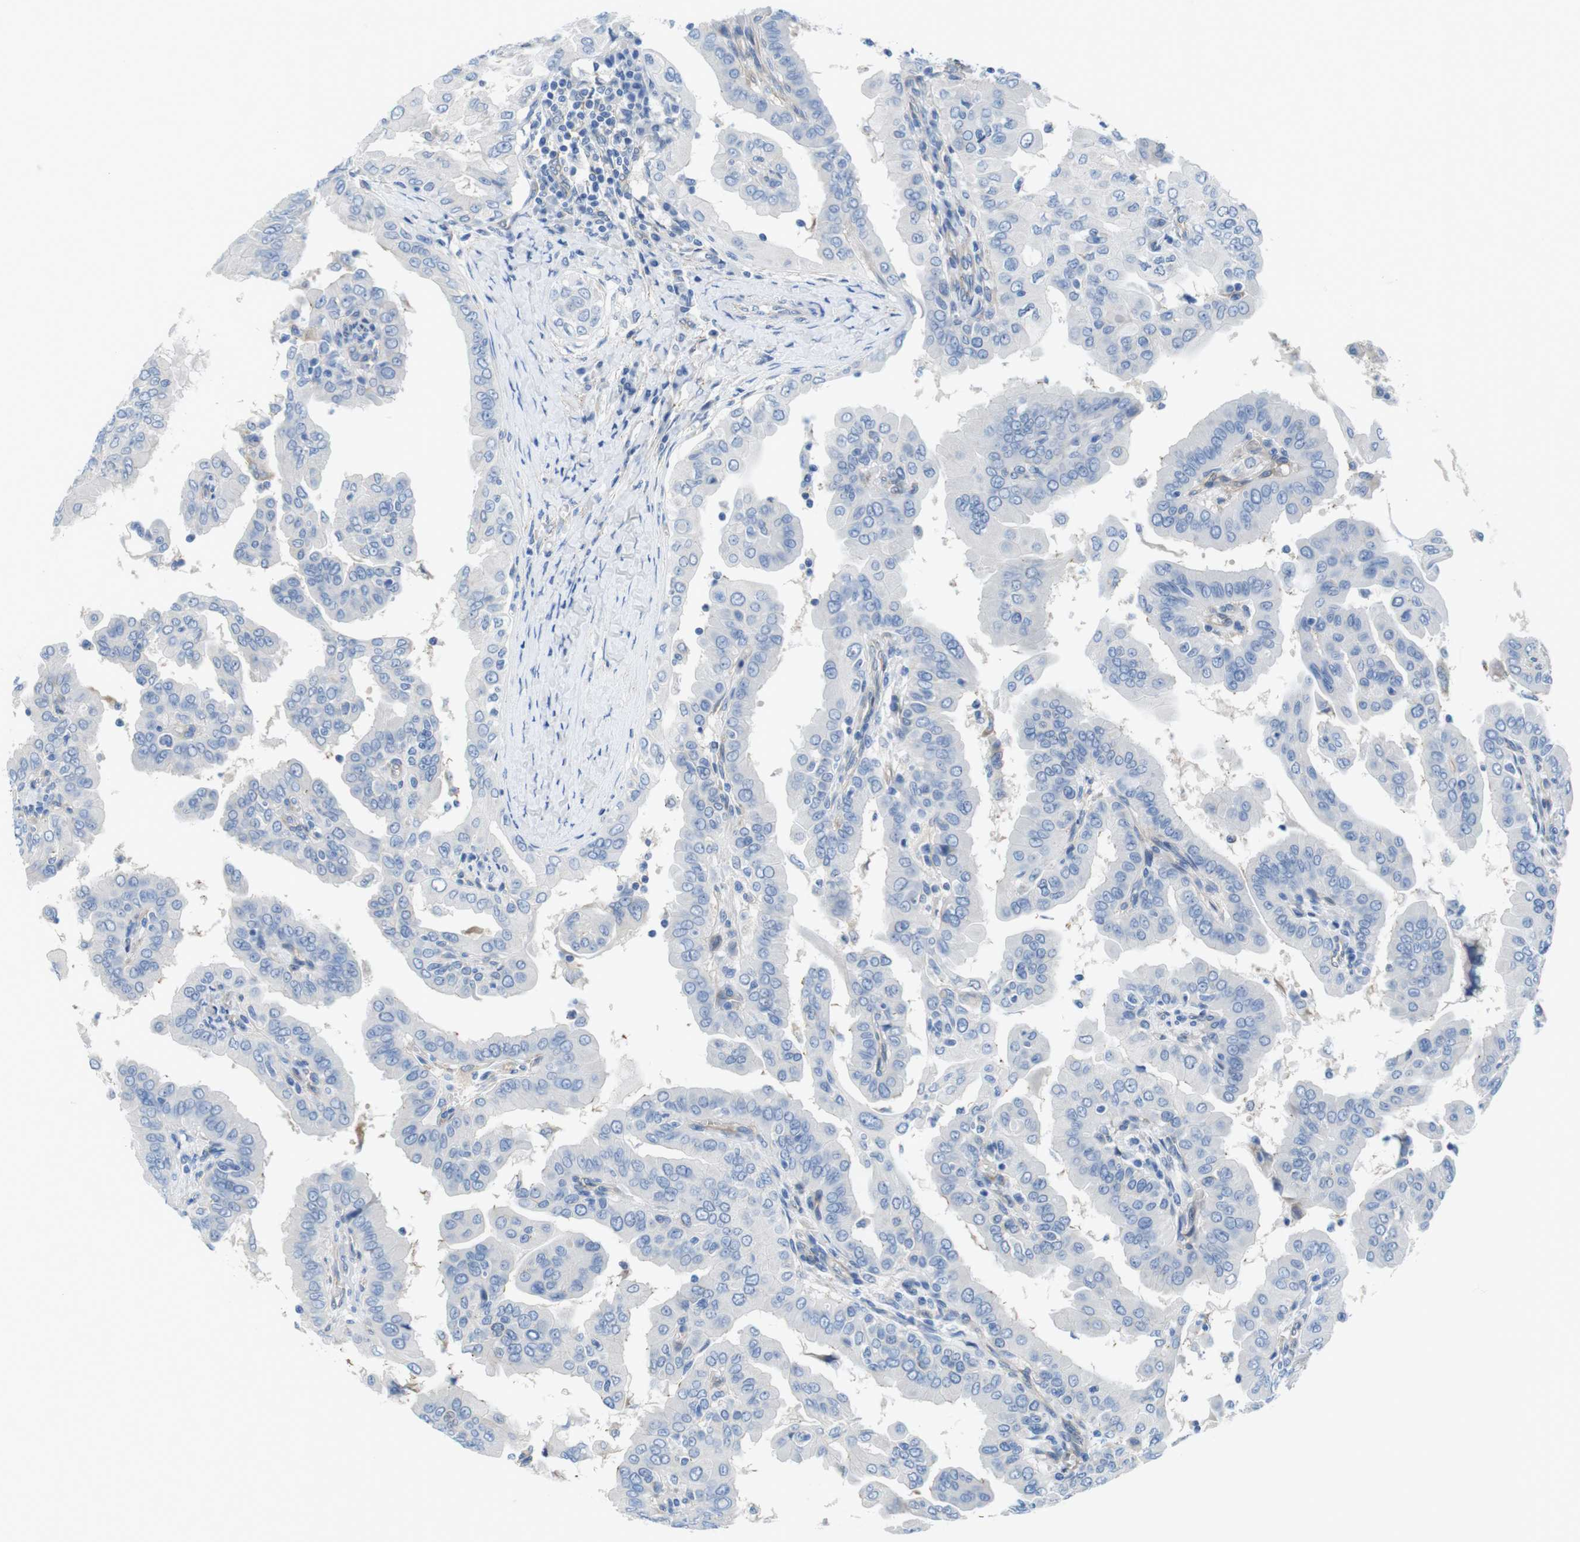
{"staining": {"intensity": "negative", "quantity": "none", "location": "none"}, "tissue": "thyroid cancer", "cell_type": "Tumor cells", "image_type": "cancer", "snomed": [{"axis": "morphology", "description": "Papillary adenocarcinoma, NOS"}, {"axis": "topography", "description": "Thyroid gland"}], "caption": "Immunohistochemical staining of human papillary adenocarcinoma (thyroid) displays no significant expression in tumor cells.", "gene": "CDH8", "patient": {"sex": "male", "age": 33}}